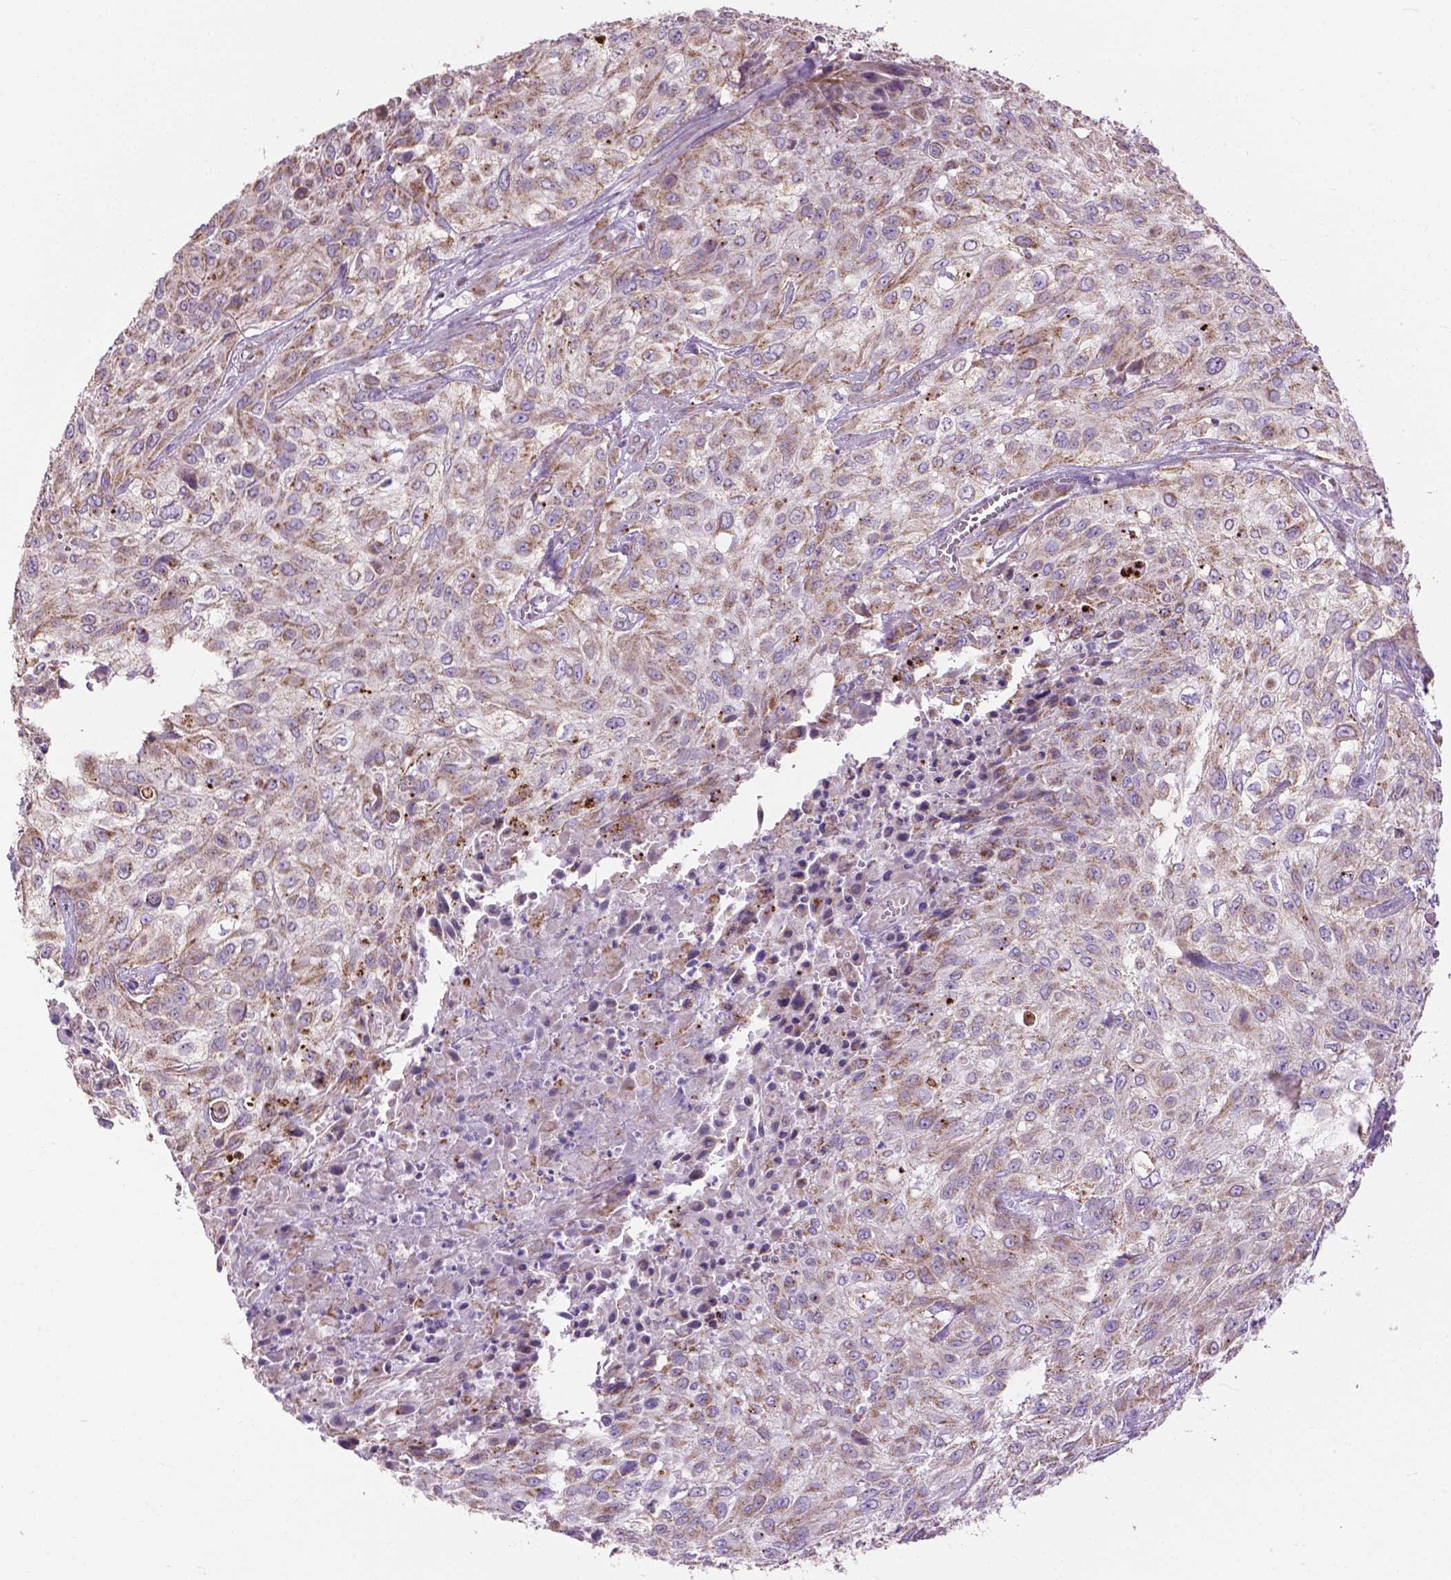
{"staining": {"intensity": "moderate", "quantity": ">75%", "location": "cytoplasmic/membranous"}, "tissue": "urothelial cancer", "cell_type": "Tumor cells", "image_type": "cancer", "snomed": [{"axis": "morphology", "description": "Urothelial carcinoma, High grade"}, {"axis": "topography", "description": "Urinary bladder"}], "caption": "This histopathology image exhibits urothelial cancer stained with IHC to label a protein in brown. The cytoplasmic/membranous of tumor cells show moderate positivity for the protein. Nuclei are counter-stained blue.", "gene": "VDAC1", "patient": {"sex": "male", "age": 57}}